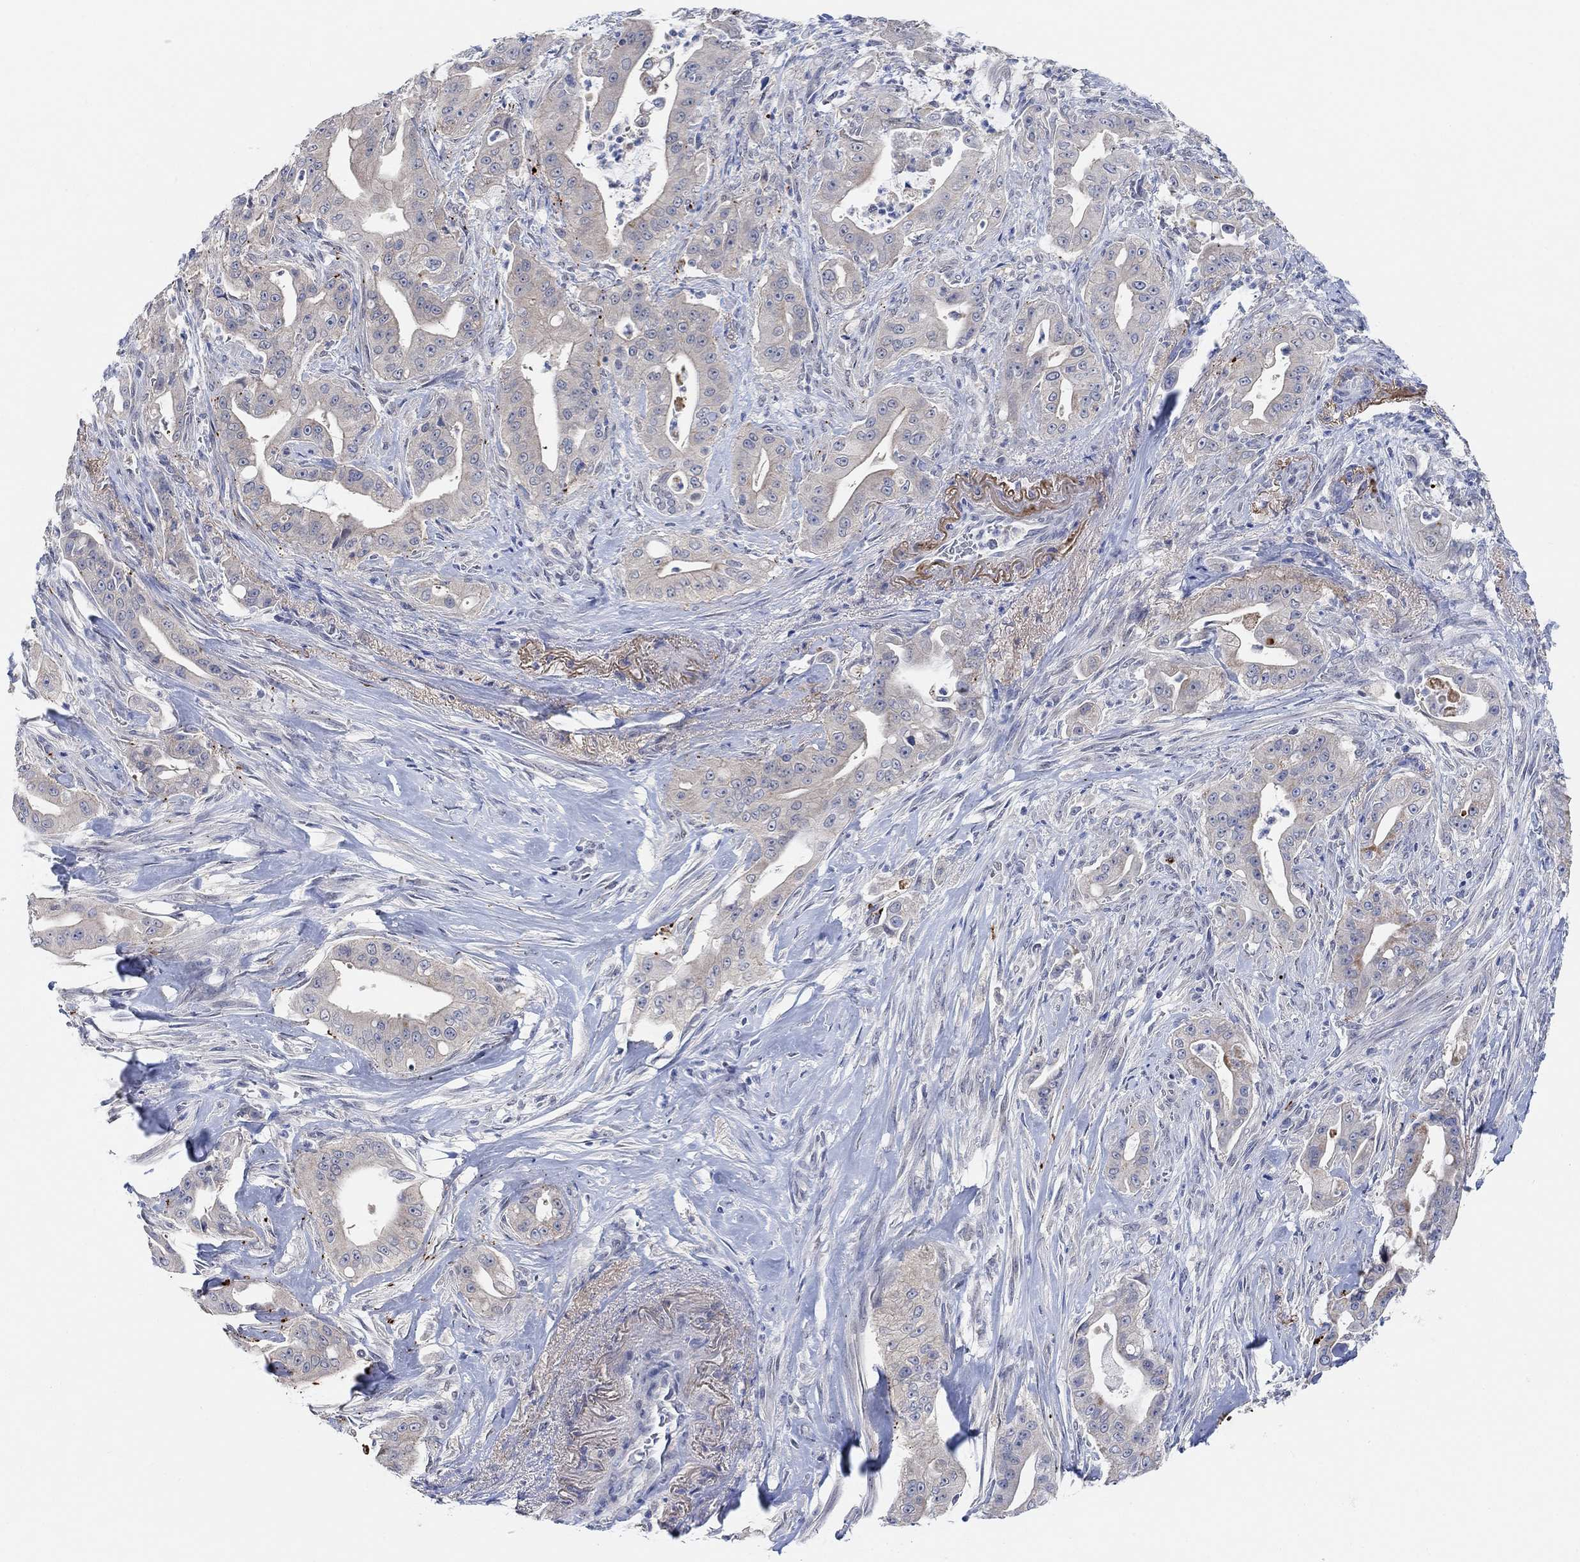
{"staining": {"intensity": "negative", "quantity": "none", "location": "none"}, "tissue": "pancreatic cancer", "cell_type": "Tumor cells", "image_type": "cancer", "snomed": [{"axis": "morphology", "description": "Normal tissue, NOS"}, {"axis": "morphology", "description": "Inflammation, NOS"}, {"axis": "morphology", "description": "Adenocarcinoma, NOS"}, {"axis": "topography", "description": "Pancreas"}], "caption": "Immunohistochemistry image of neoplastic tissue: human adenocarcinoma (pancreatic) stained with DAB (3,3'-diaminobenzidine) demonstrates no significant protein positivity in tumor cells.", "gene": "RIMS1", "patient": {"sex": "male", "age": 57}}